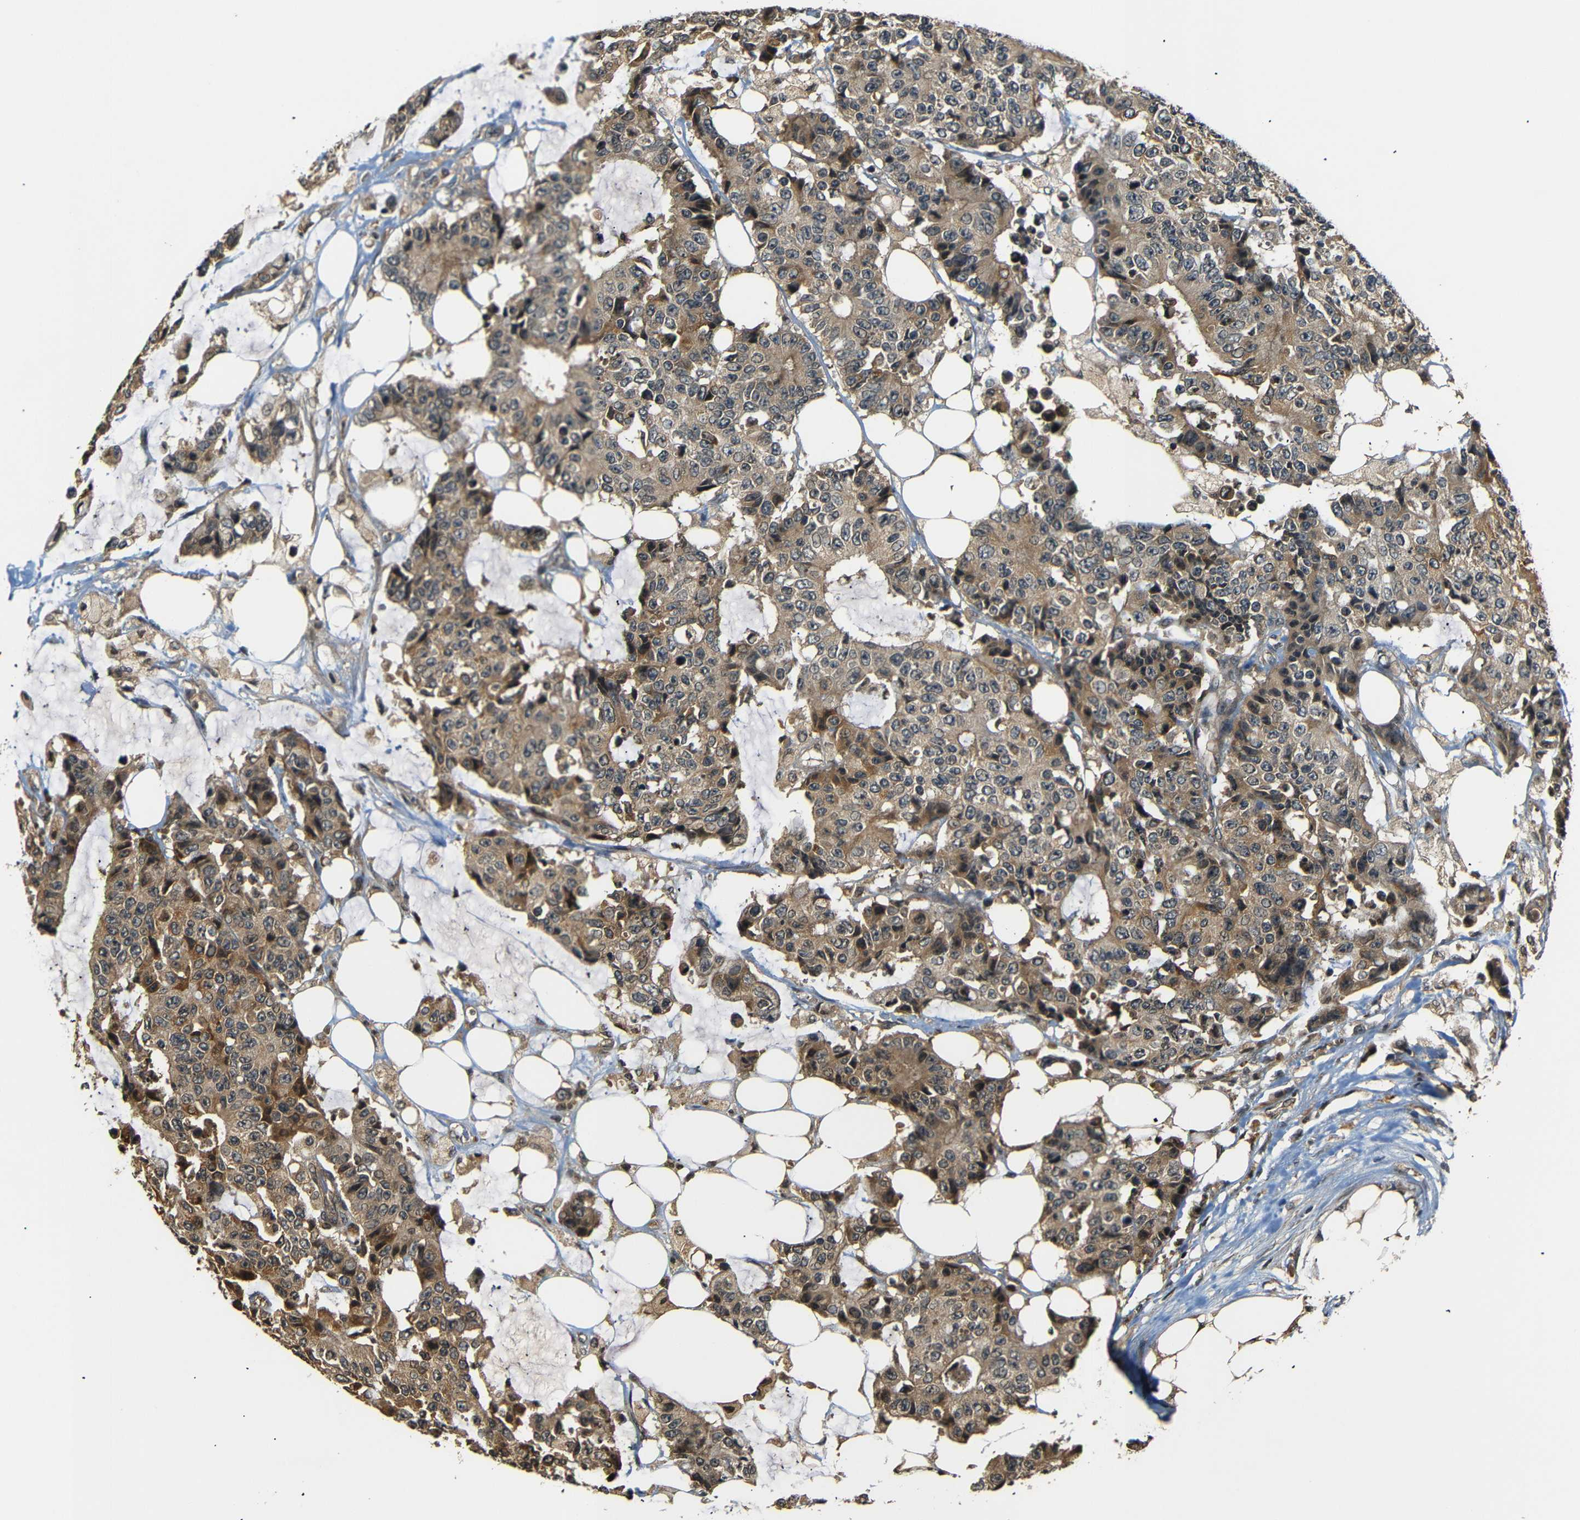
{"staining": {"intensity": "moderate", "quantity": ">75%", "location": "cytoplasmic/membranous"}, "tissue": "colorectal cancer", "cell_type": "Tumor cells", "image_type": "cancer", "snomed": [{"axis": "morphology", "description": "Adenocarcinoma, NOS"}, {"axis": "topography", "description": "Colon"}], "caption": "Protein analysis of colorectal adenocarcinoma tissue shows moderate cytoplasmic/membranous expression in approximately >75% of tumor cells.", "gene": "TANK", "patient": {"sex": "female", "age": 86}}